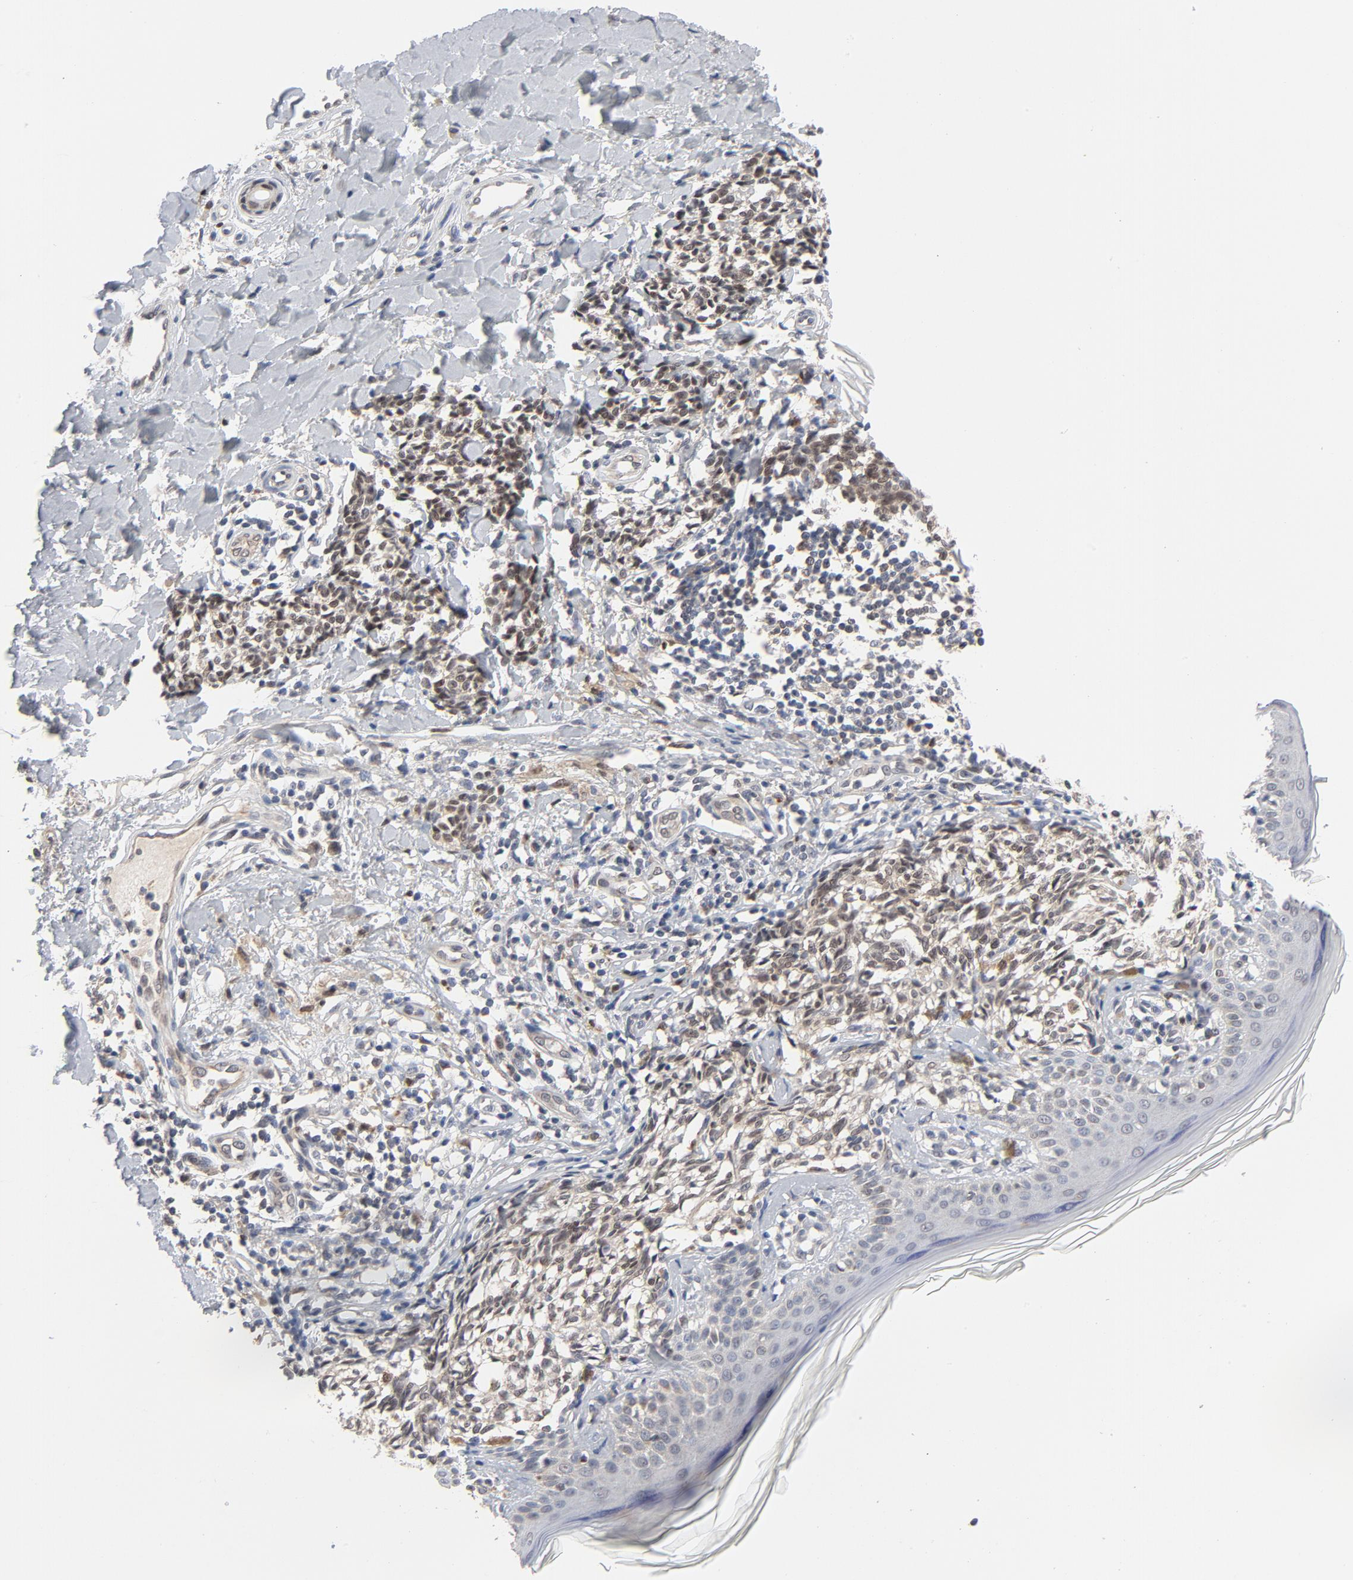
{"staining": {"intensity": "moderate", "quantity": ">75%", "location": "cytoplasmic/membranous,nuclear"}, "tissue": "melanoma", "cell_type": "Tumor cells", "image_type": "cancer", "snomed": [{"axis": "morphology", "description": "Malignant melanoma, NOS"}, {"axis": "topography", "description": "Skin"}], "caption": "IHC photomicrograph of neoplastic tissue: human malignant melanoma stained using immunohistochemistry shows medium levels of moderate protein expression localized specifically in the cytoplasmic/membranous and nuclear of tumor cells, appearing as a cytoplasmic/membranous and nuclear brown color.", "gene": "PRDX1", "patient": {"sex": "male", "age": 67}}